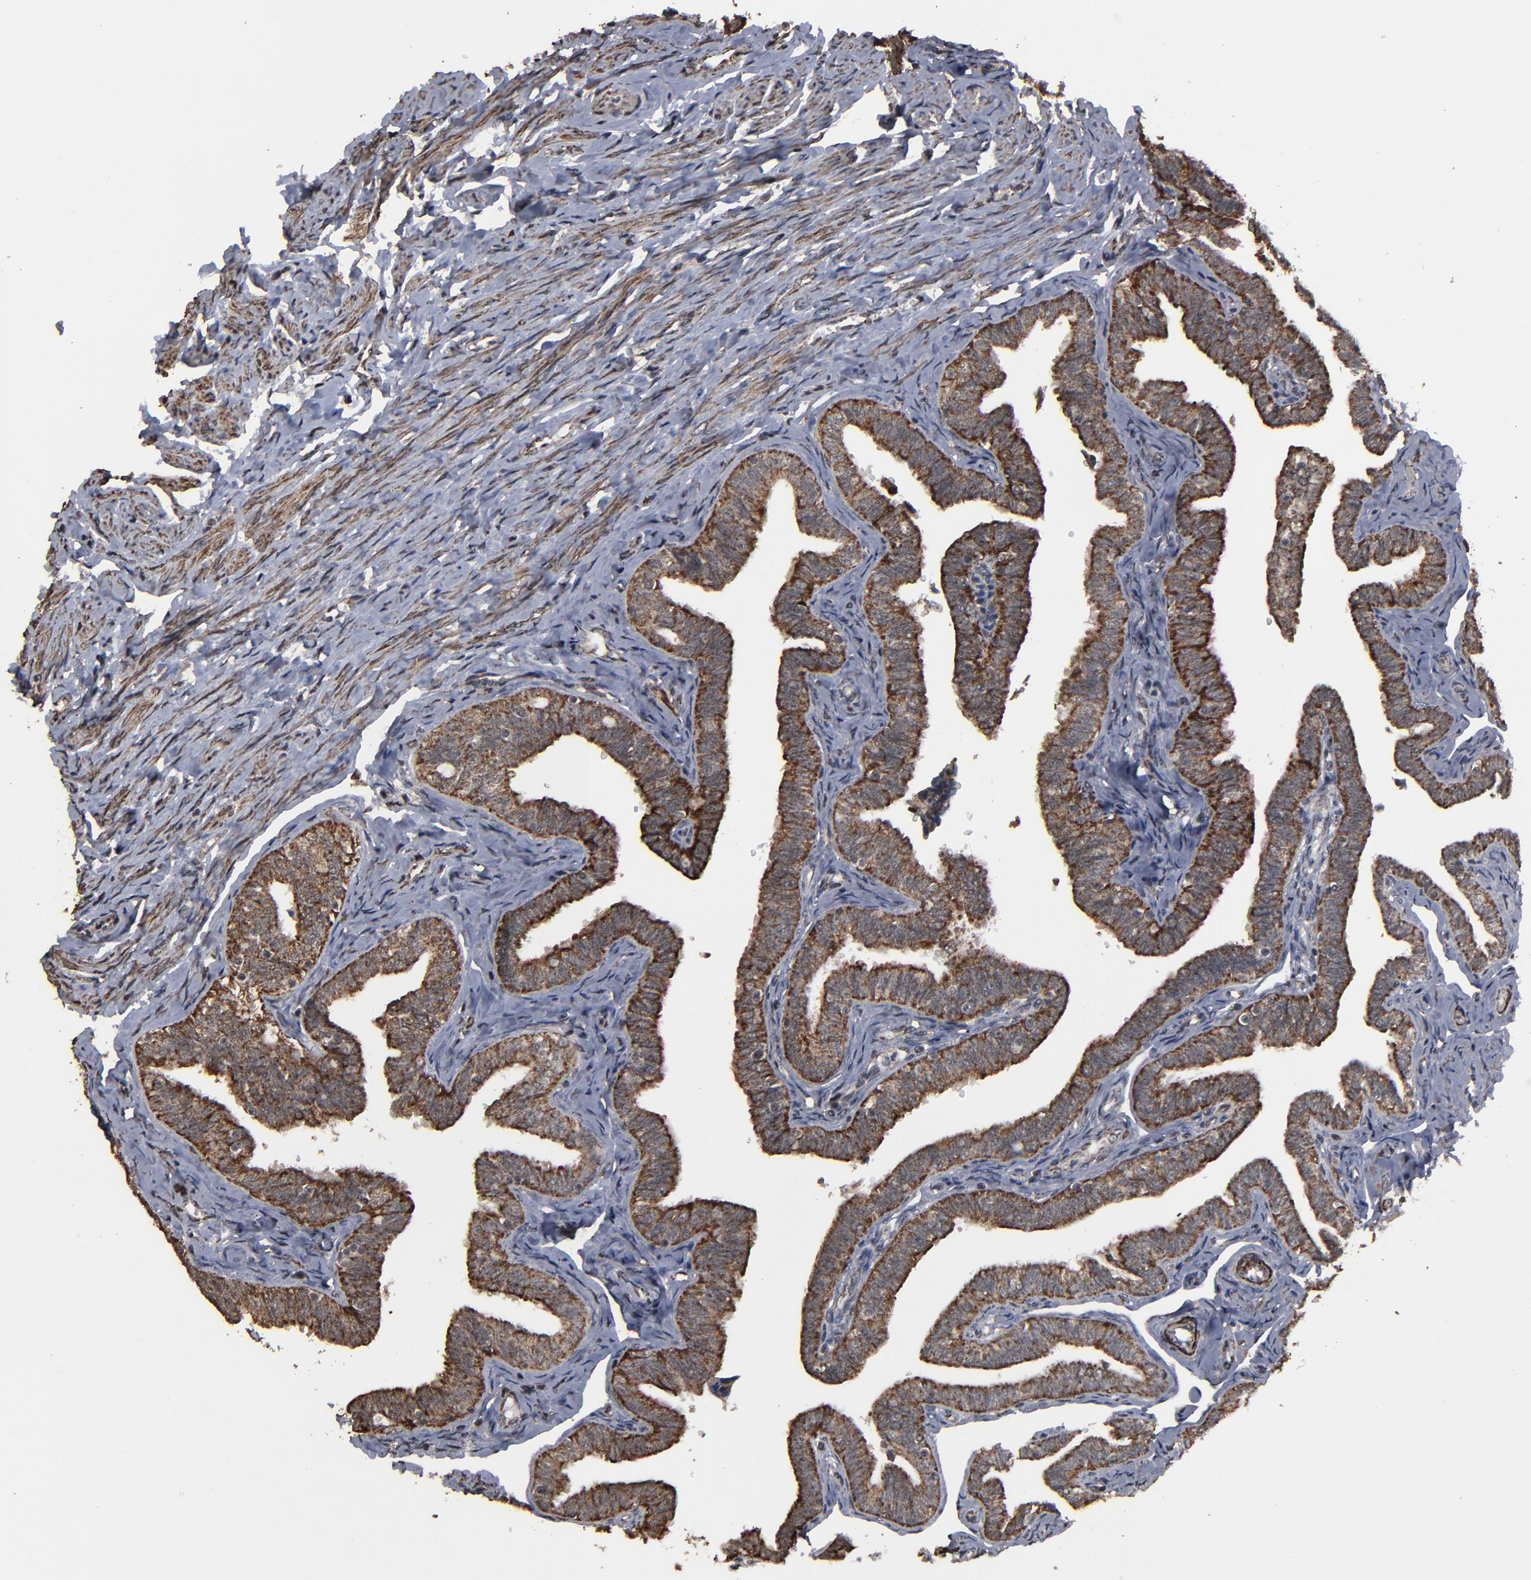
{"staining": {"intensity": "strong", "quantity": ">75%", "location": "cytoplasmic/membranous"}, "tissue": "fallopian tube", "cell_type": "Glandular cells", "image_type": "normal", "snomed": [{"axis": "morphology", "description": "Normal tissue, NOS"}, {"axis": "topography", "description": "Fallopian tube"}, {"axis": "topography", "description": "Ovary"}], "caption": "This histopathology image exhibits IHC staining of unremarkable fallopian tube, with high strong cytoplasmic/membranous positivity in about >75% of glandular cells.", "gene": "BNIP3", "patient": {"sex": "female", "age": 69}}